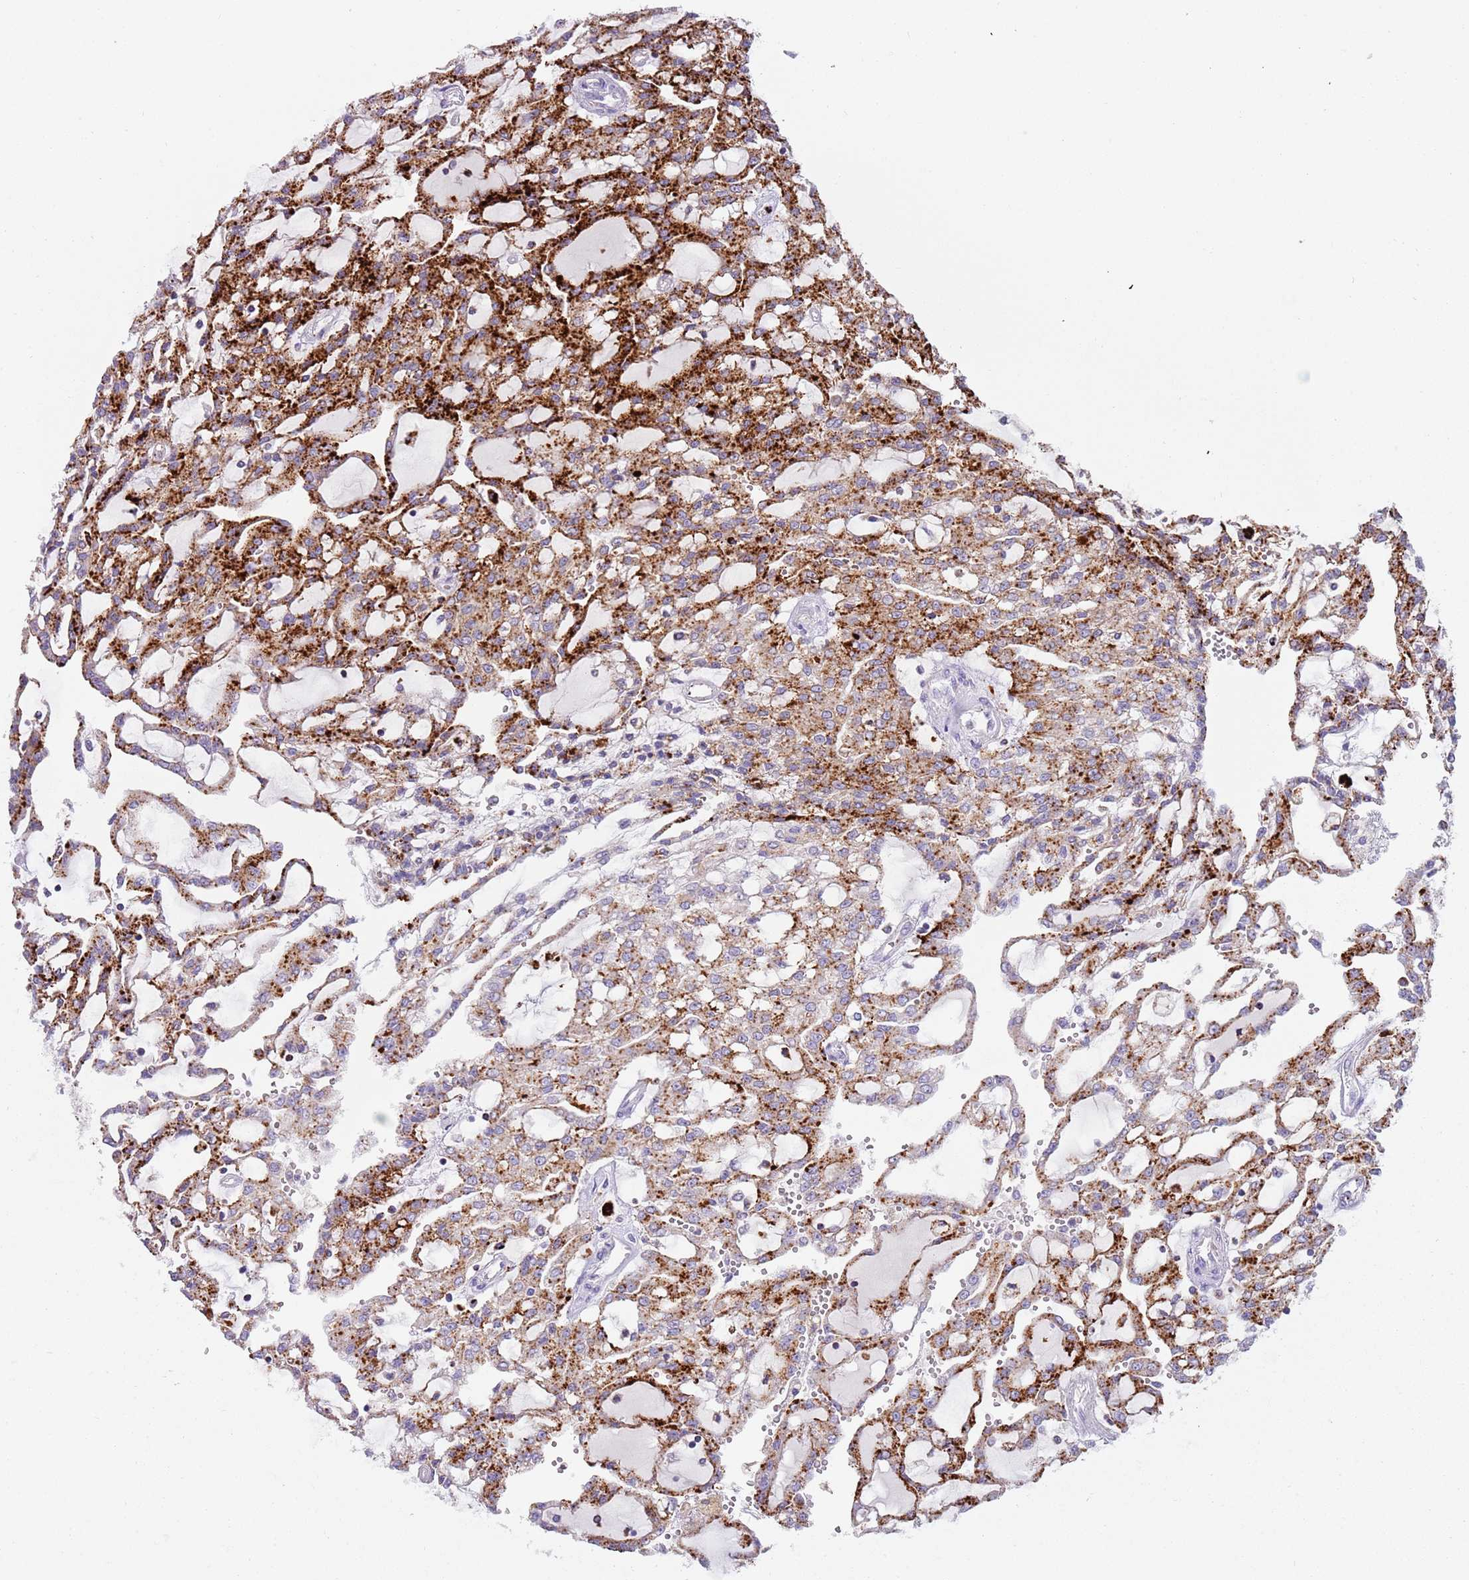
{"staining": {"intensity": "strong", "quantity": ">75%", "location": "cytoplasmic/membranous"}, "tissue": "renal cancer", "cell_type": "Tumor cells", "image_type": "cancer", "snomed": [{"axis": "morphology", "description": "Adenocarcinoma, NOS"}, {"axis": "topography", "description": "Kidney"}], "caption": "A photomicrograph of human renal cancer (adenocarcinoma) stained for a protein reveals strong cytoplasmic/membranous brown staining in tumor cells. The protein is stained brown, and the nuclei are stained in blue (DAB (3,3'-diaminobenzidine) IHC with brightfield microscopy, high magnification).", "gene": "LRRN3", "patient": {"sex": "male", "age": 63}}